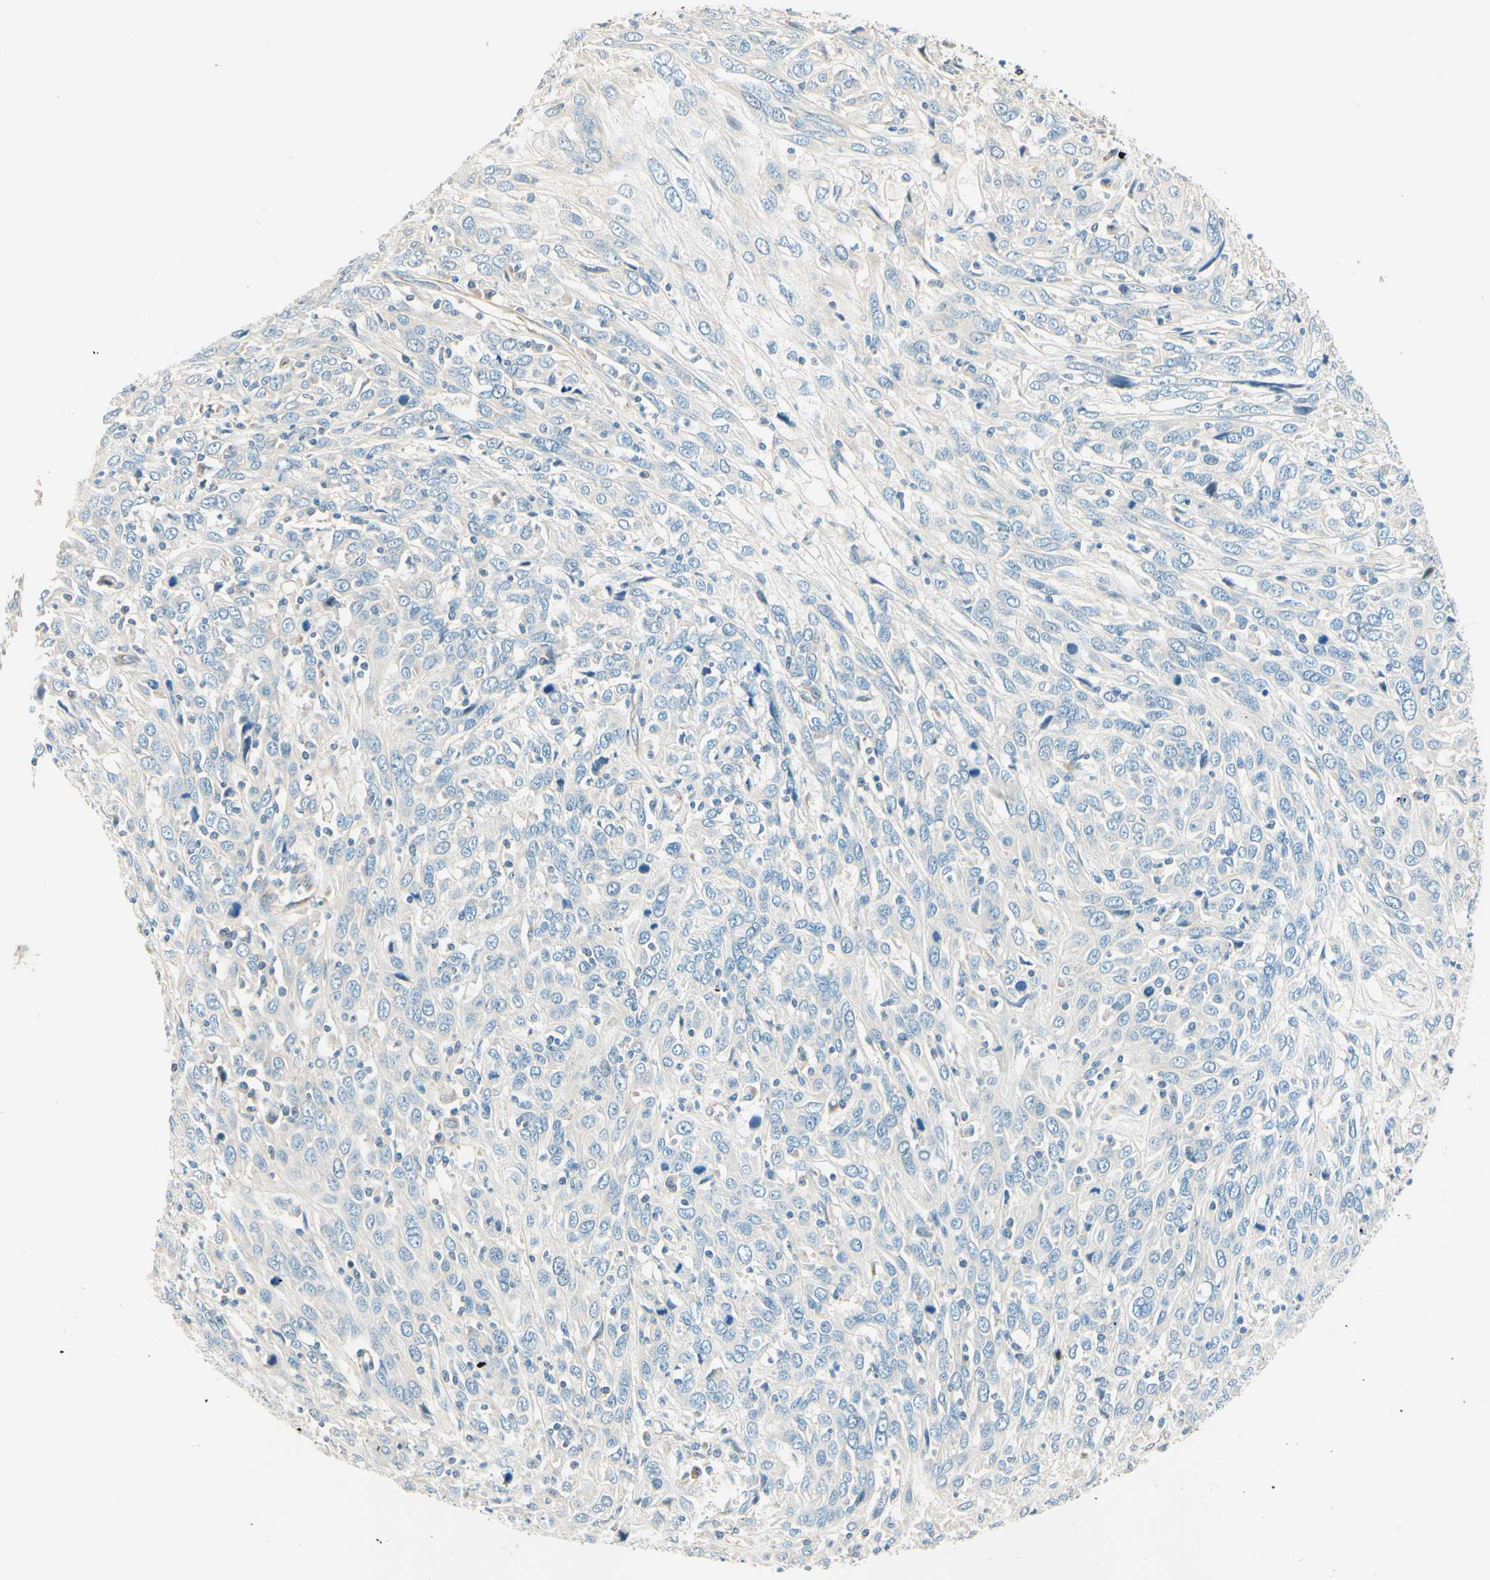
{"staining": {"intensity": "negative", "quantity": "none", "location": "none"}, "tissue": "cervical cancer", "cell_type": "Tumor cells", "image_type": "cancer", "snomed": [{"axis": "morphology", "description": "Squamous cell carcinoma, NOS"}, {"axis": "topography", "description": "Cervix"}], "caption": "DAB immunohistochemical staining of human cervical cancer shows no significant positivity in tumor cells. (Immunohistochemistry, brightfield microscopy, high magnification).", "gene": "TAOK2", "patient": {"sex": "female", "age": 46}}